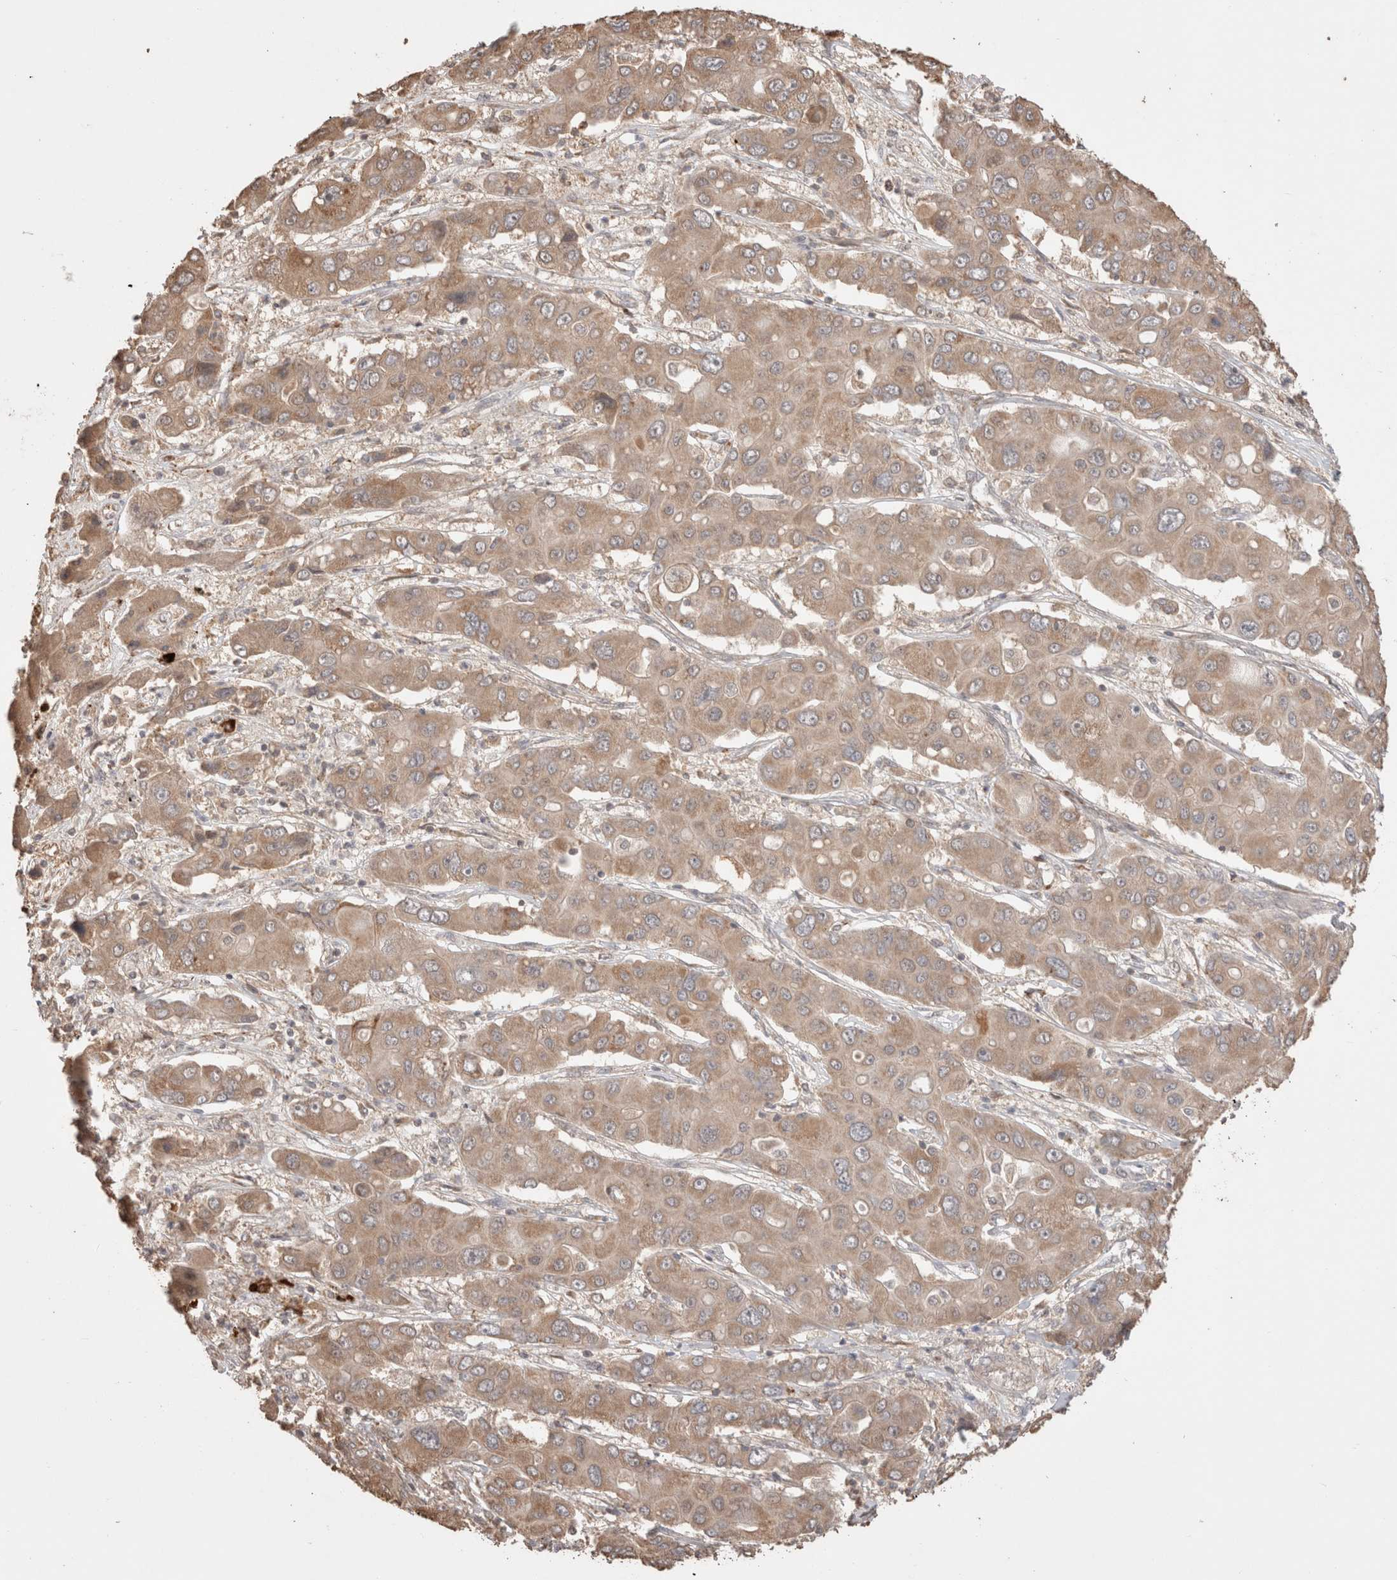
{"staining": {"intensity": "weak", "quantity": ">75%", "location": "cytoplasmic/membranous"}, "tissue": "liver cancer", "cell_type": "Tumor cells", "image_type": "cancer", "snomed": [{"axis": "morphology", "description": "Cholangiocarcinoma"}, {"axis": "topography", "description": "Liver"}], "caption": "This photomicrograph demonstrates liver cancer stained with immunohistochemistry (IHC) to label a protein in brown. The cytoplasmic/membranous of tumor cells show weak positivity for the protein. Nuclei are counter-stained blue.", "gene": "HROB", "patient": {"sex": "male", "age": 67}}